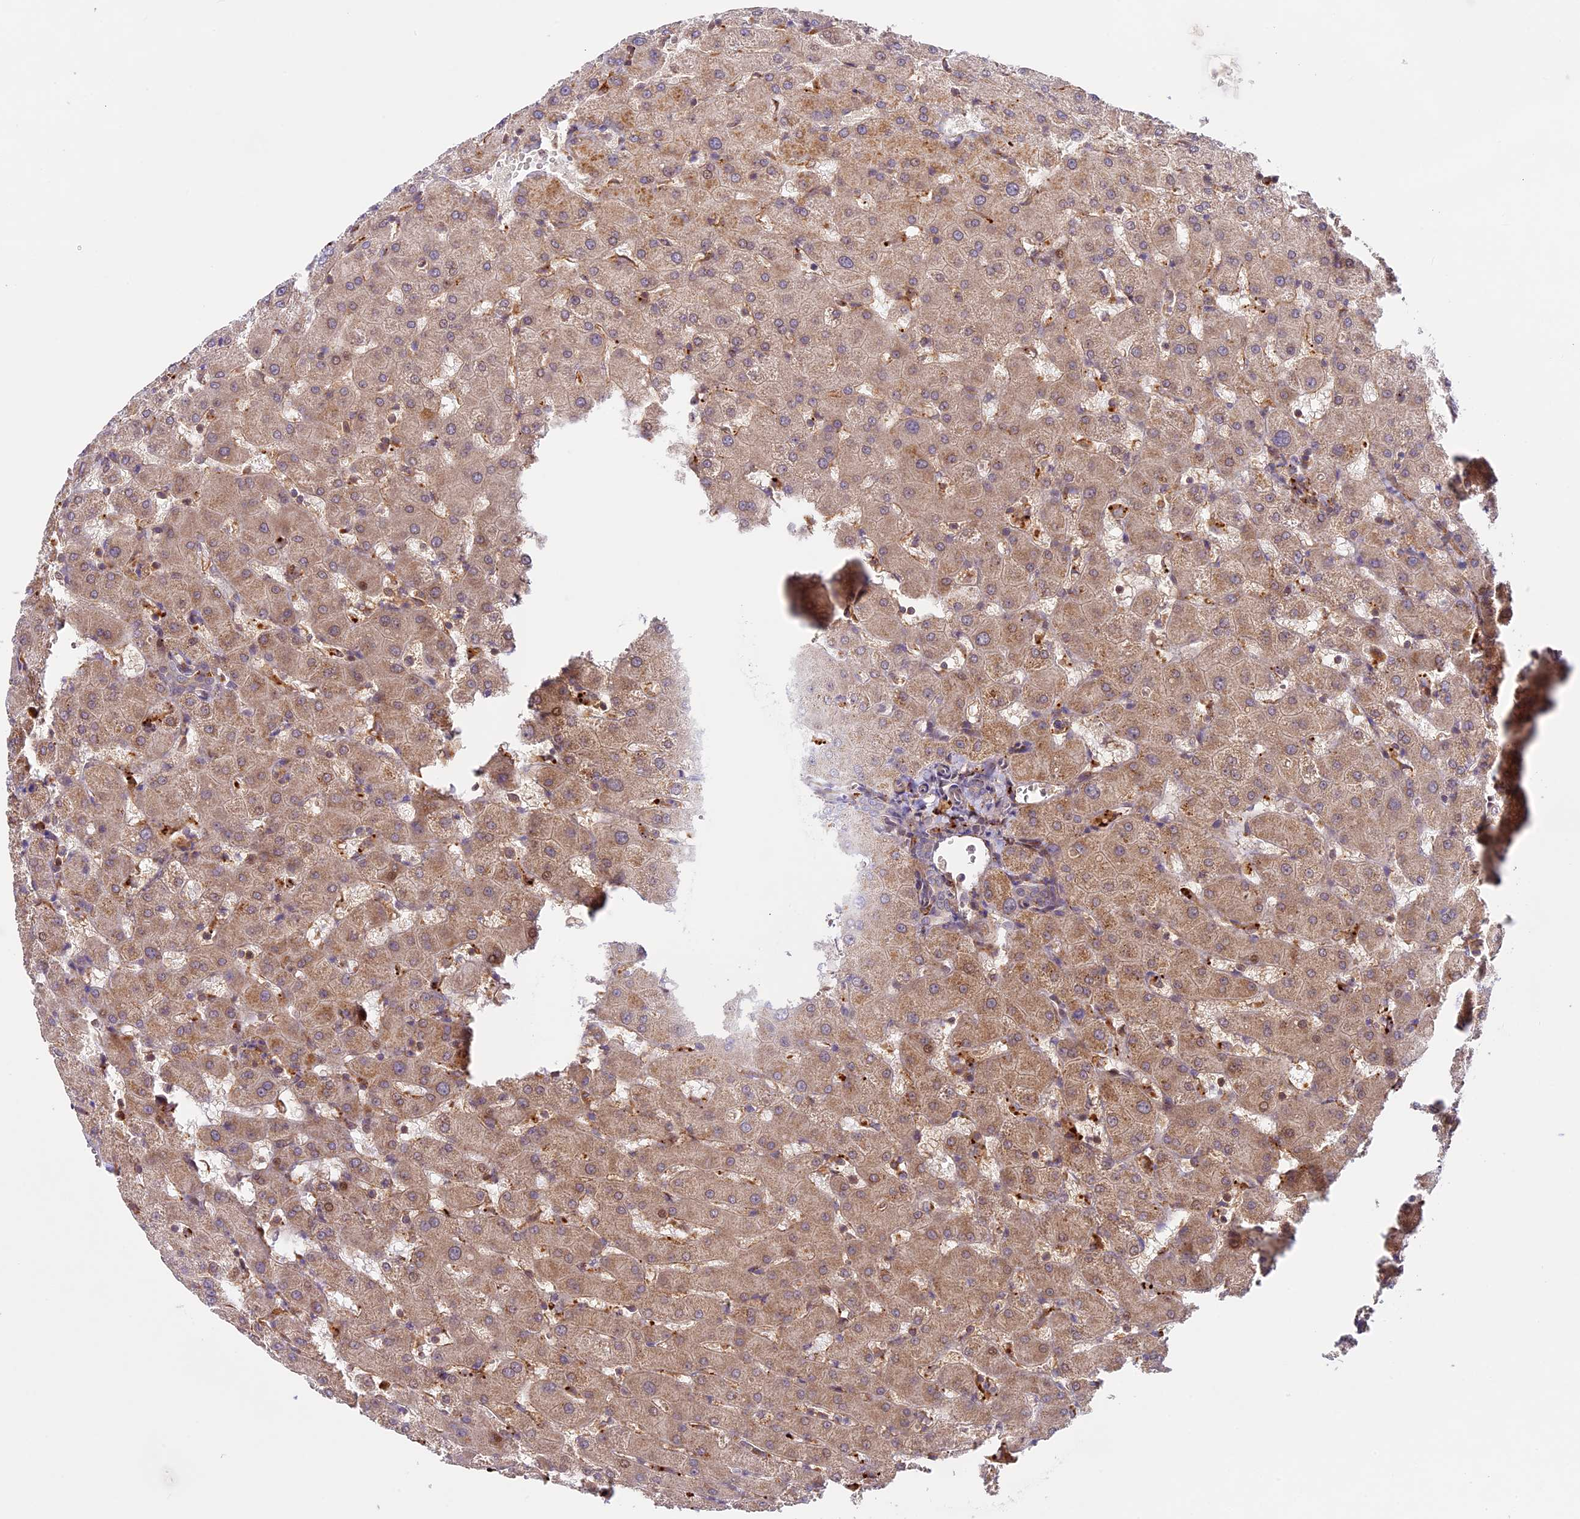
{"staining": {"intensity": "negative", "quantity": "none", "location": "none"}, "tissue": "liver", "cell_type": "Cholangiocytes", "image_type": "normal", "snomed": [{"axis": "morphology", "description": "Normal tissue, NOS"}, {"axis": "topography", "description": "Liver"}], "caption": "Immunohistochemistry (IHC) photomicrograph of benign human liver stained for a protein (brown), which demonstrates no expression in cholangiocytes.", "gene": "DGKH", "patient": {"sex": "female", "age": 63}}